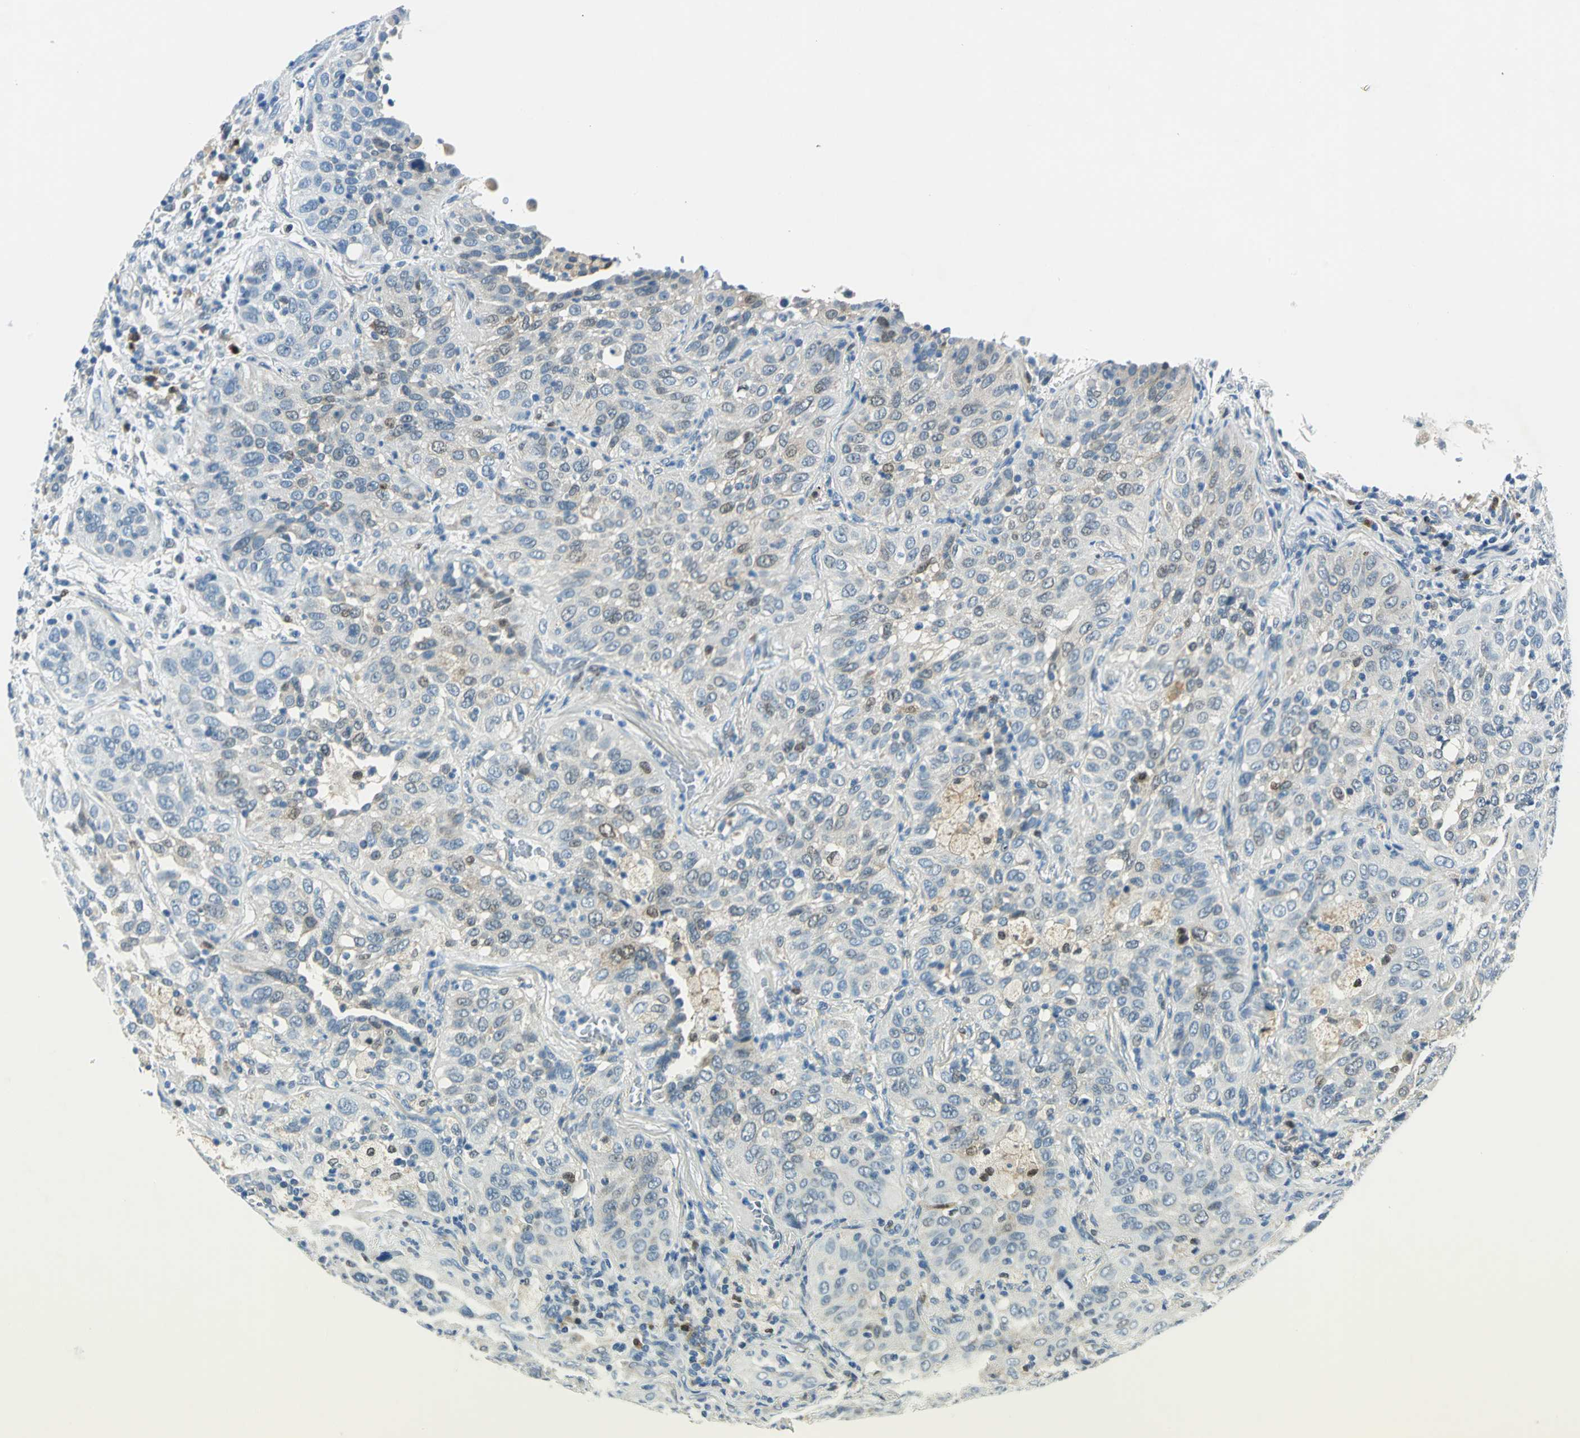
{"staining": {"intensity": "moderate", "quantity": "<25%", "location": "cytoplasmic/membranous,nuclear"}, "tissue": "lung cancer", "cell_type": "Tumor cells", "image_type": "cancer", "snomed": [{"axis": "morphology", "description": "Squamous cell carcinoma, NOS"}, {"axis": "topography", "description": "Lung"}], "caption": "Approximately <25% of tumor cells in squamous cell carcinoma (lung) exhibit moderate cytoplasmic/membranous and nuclear protein positivity as visualized by brown immunohistochemical staining.", "gene": "AKR1A1", "patient": {"sex": "female", "age": 67}}